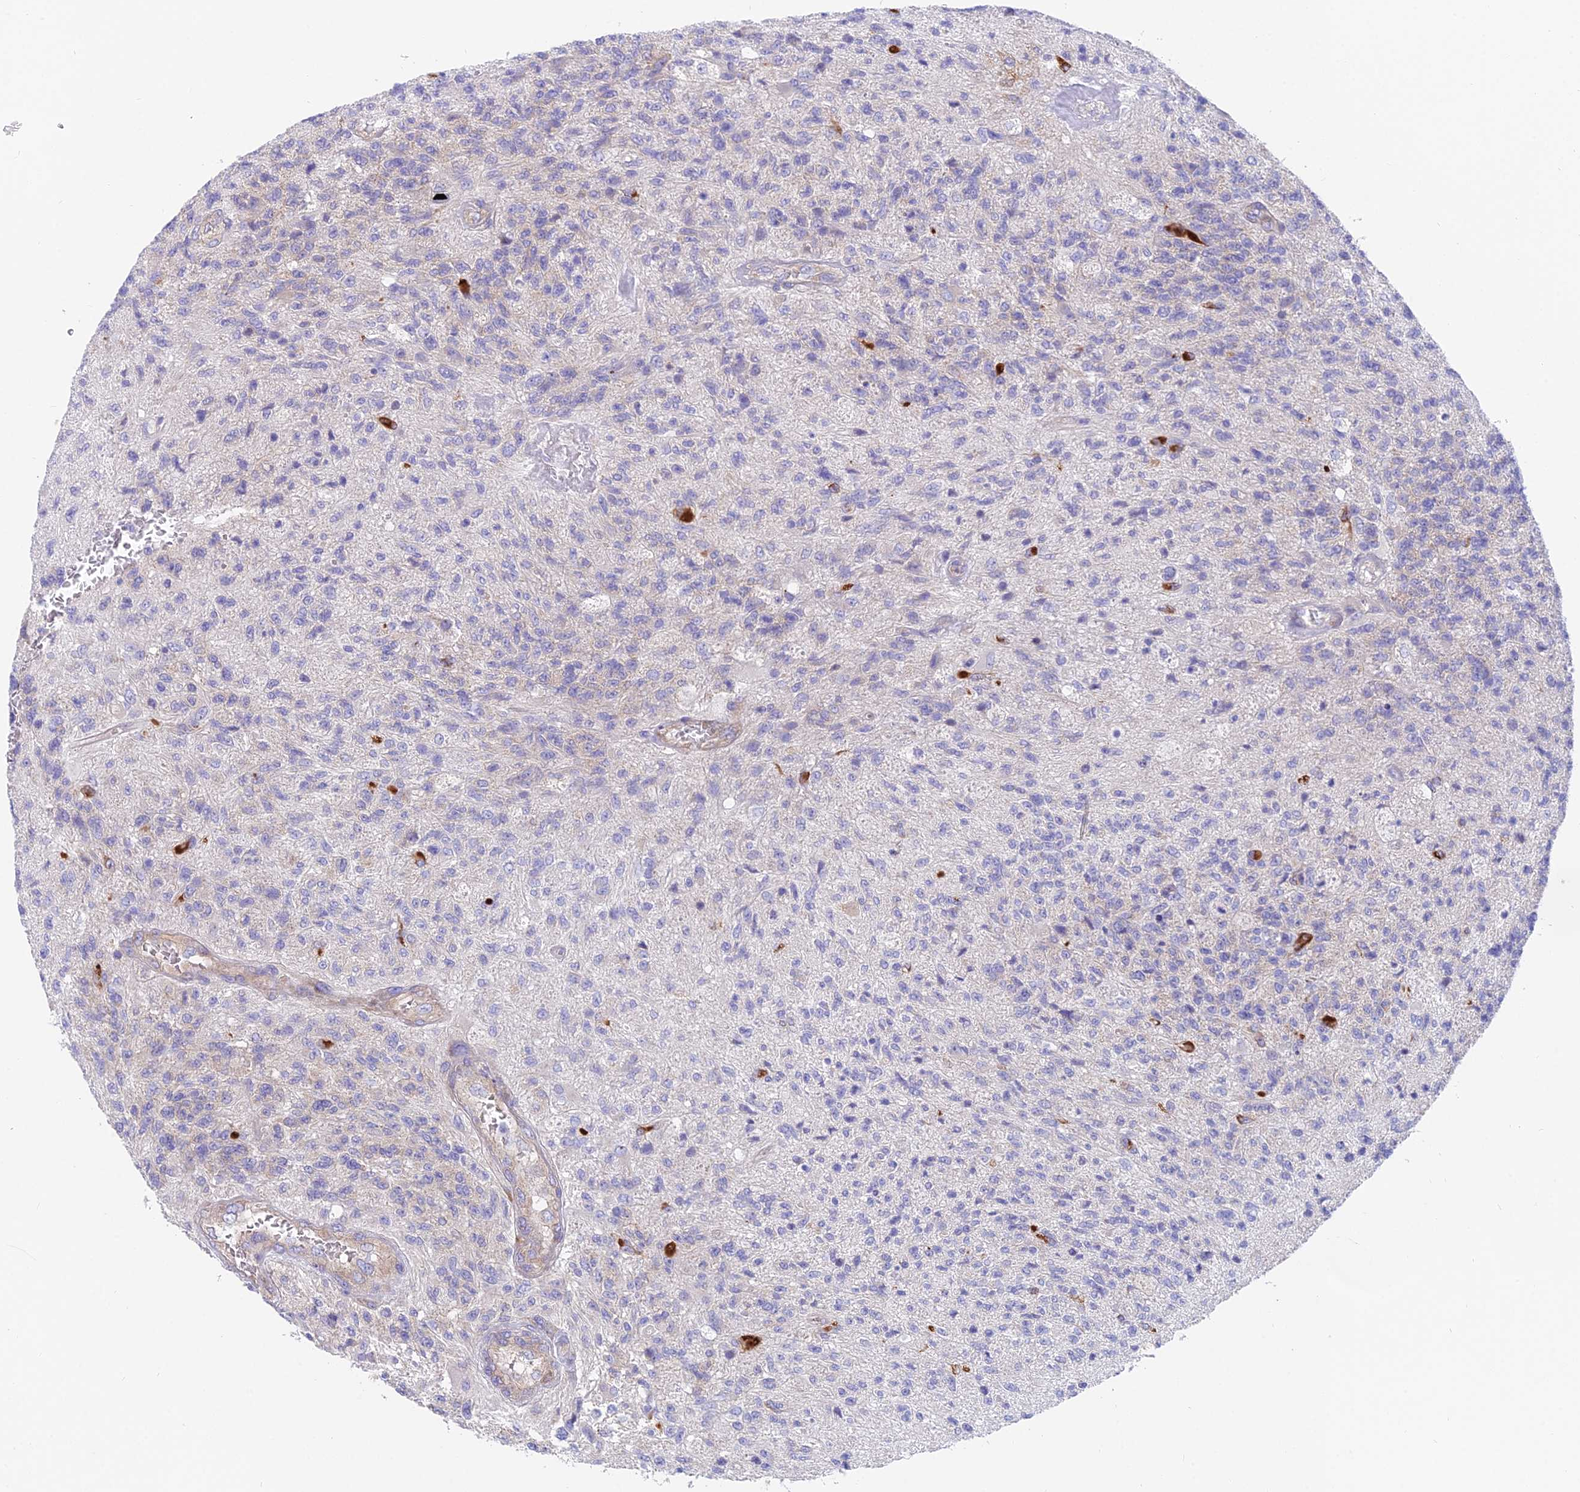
{"staining": {"intensity": "negative", "quantity": "none", "location": "none"}, "tissue": "glioma", "cell_type": "Tumor cells", "image_type": "cancer", "snomed": [{"axis": "morphology", "description": "Glioma, malignant, High grade"}, {"axis": "topography", "description": "Brain"}], "caption": "The micrograph shows no staining of tumor cells in malignant high-grade glioma.", "gene": "MVB12A", "patient": {"sex": "male", "age": 56}}